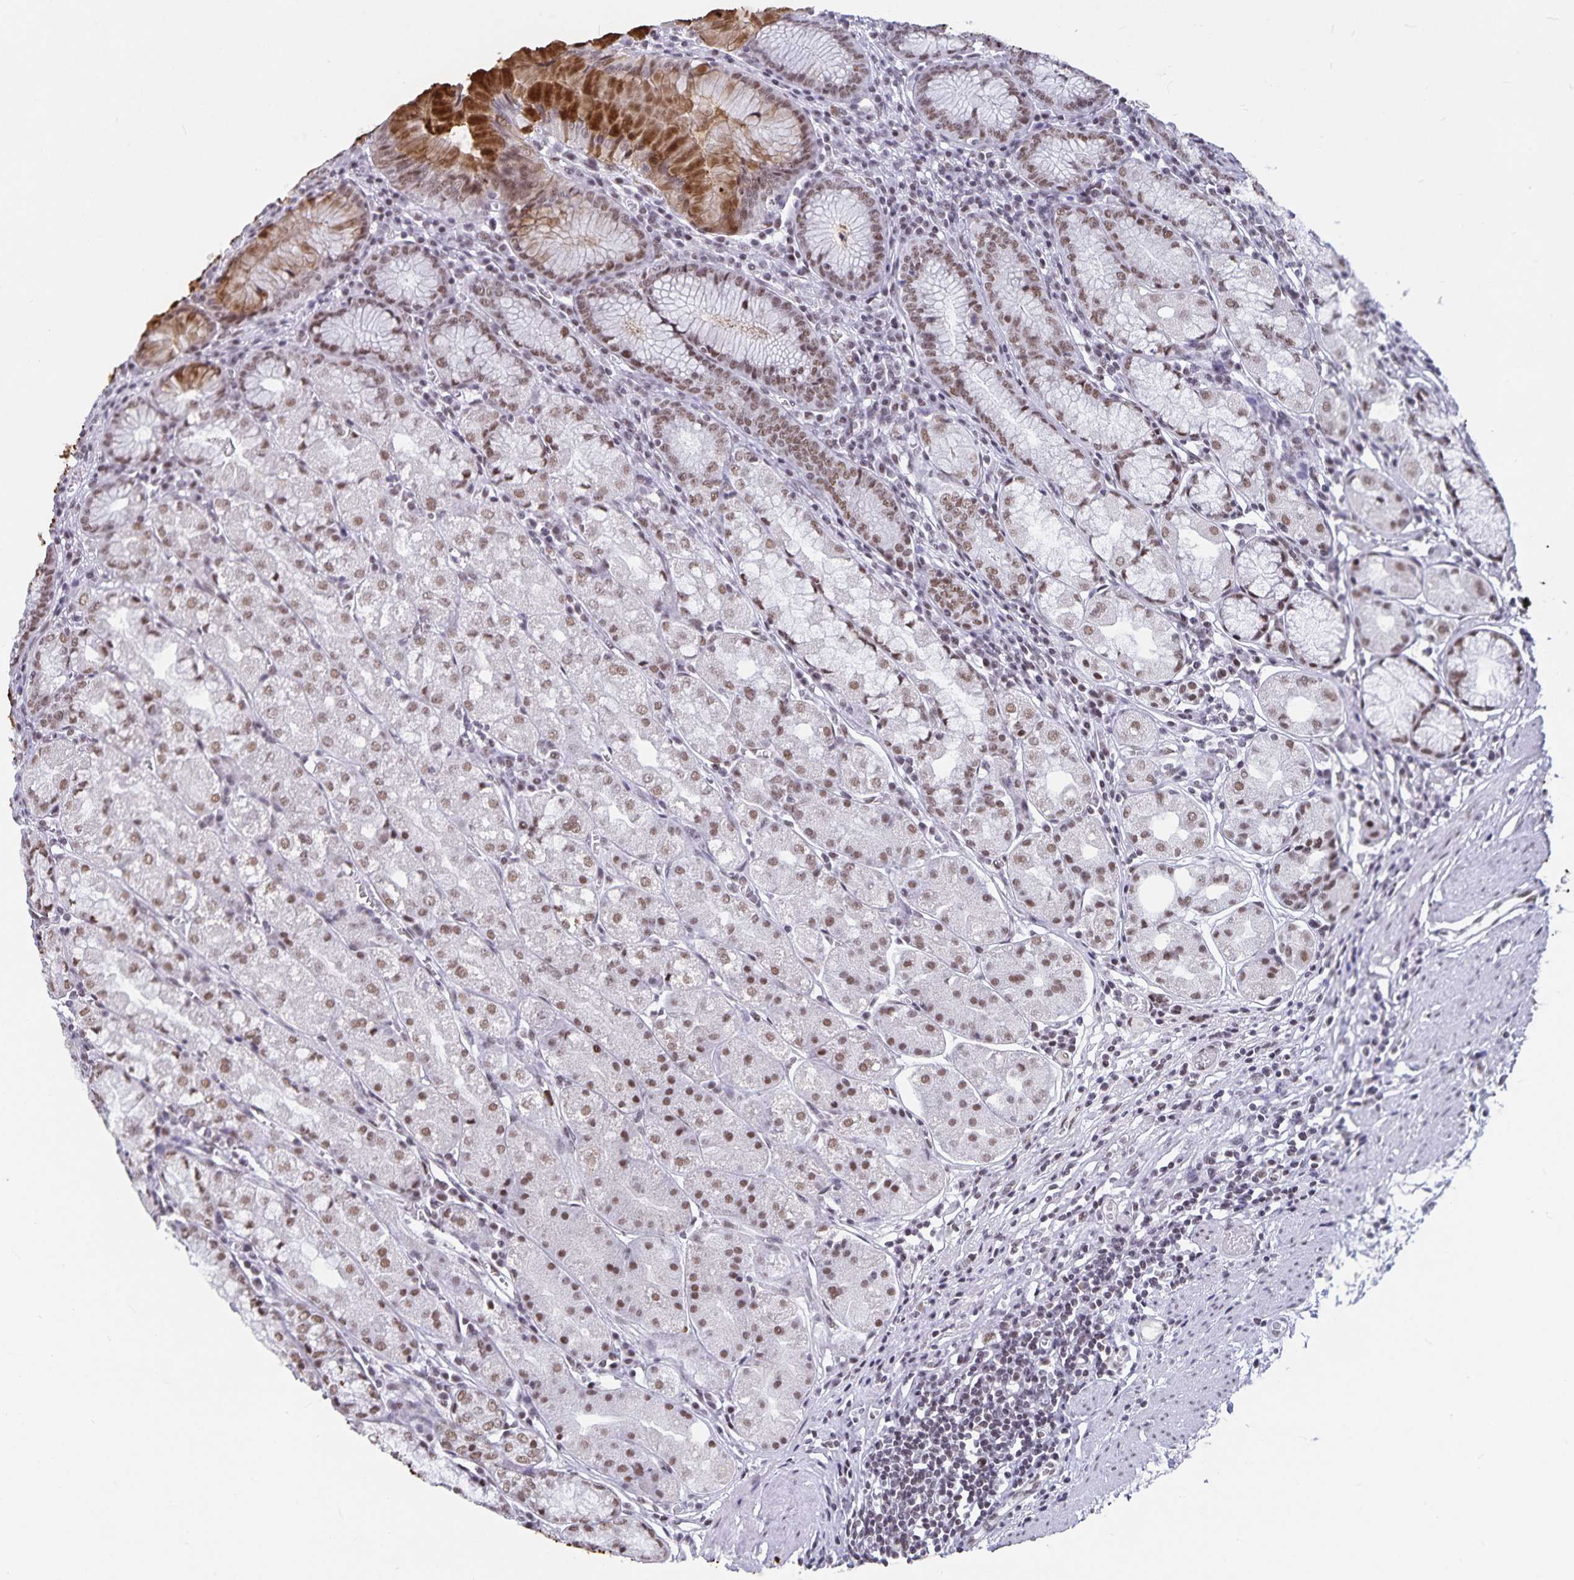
{"staining": {"intensity": "moderate", "quantity": ">75%", "location": "cytoplasmic/membranous,nuclear"}, "tissue": "stomach", "cell_type": "Glandular cells", "image_type": "normal", "snomed": [{"axis": "morphology", "description": "Normal tissue, NOS"}, {"axis": "topography", "description": "Stomach"}], "caption": "Protein expression analysis of normal stomach displays moderate cytoplasmic/membranous,nuclear staining in about >75% of glandular cells. (IHC, brightfield microscopy, high magnification).", "gene": "PBX2", "patient": {"sex": "male", "age": 55}}